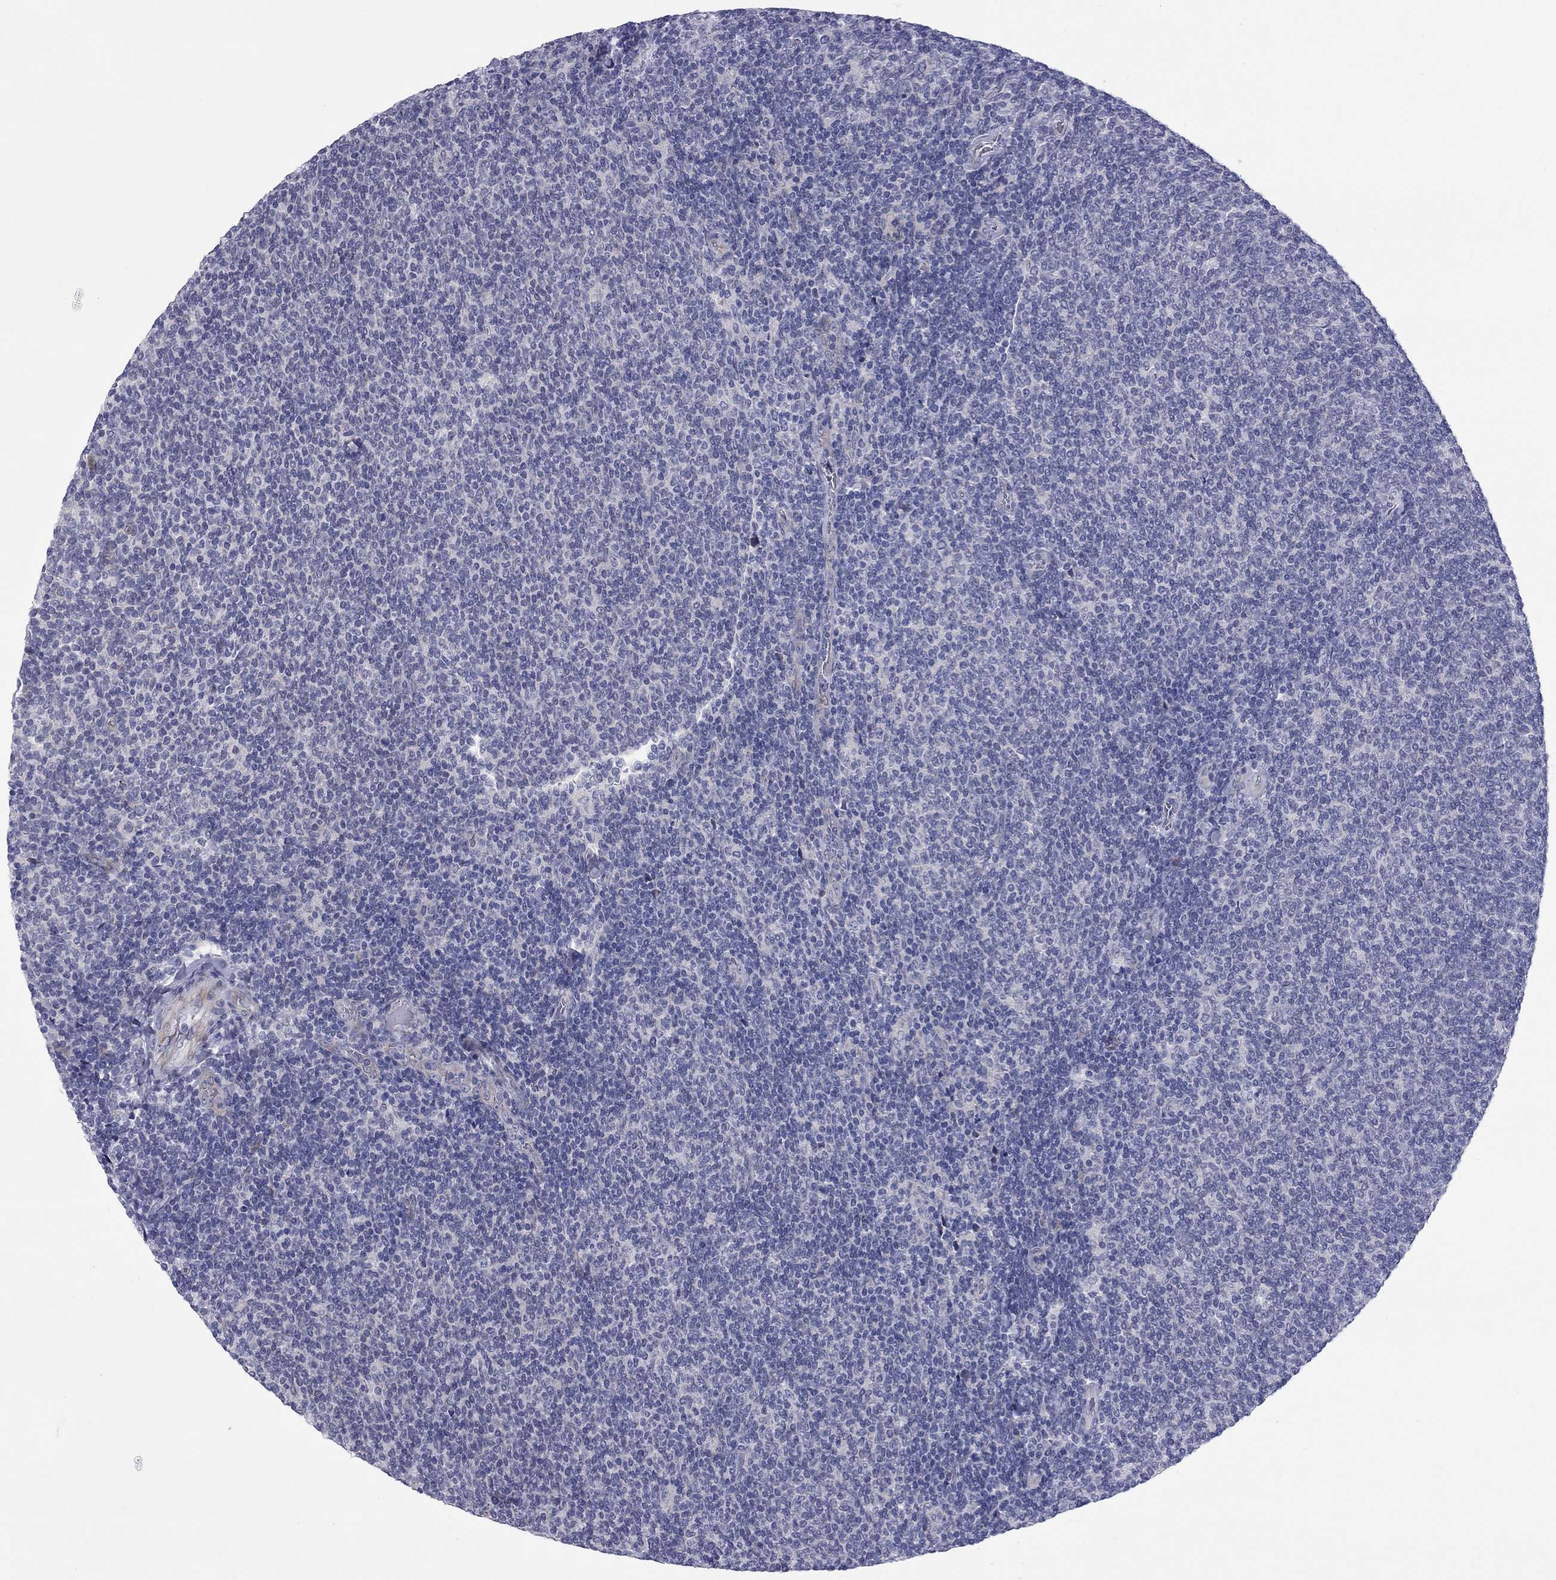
{"staining": {"intensity": "negative", "quantity": "none", "location": "none"}, "tissue": "lymphoma", "cell_type": "Tumor cells", "image_type": "cancer", "snomed": [{"axis": "morphology", "description": "Malignant lymphoma, non-Hodgkin's type, Low grade"}, {"axis": "topography", "description": "Lymph node"}], "caption": "Tumor cells are negative for brown protein staining in lymphoma. (Brightfield microscopy of DAB immunohistochemistry (IHC) at high magnification).", "gene": "UNC119B", "patient": {"sex": "male", "age": 52}}